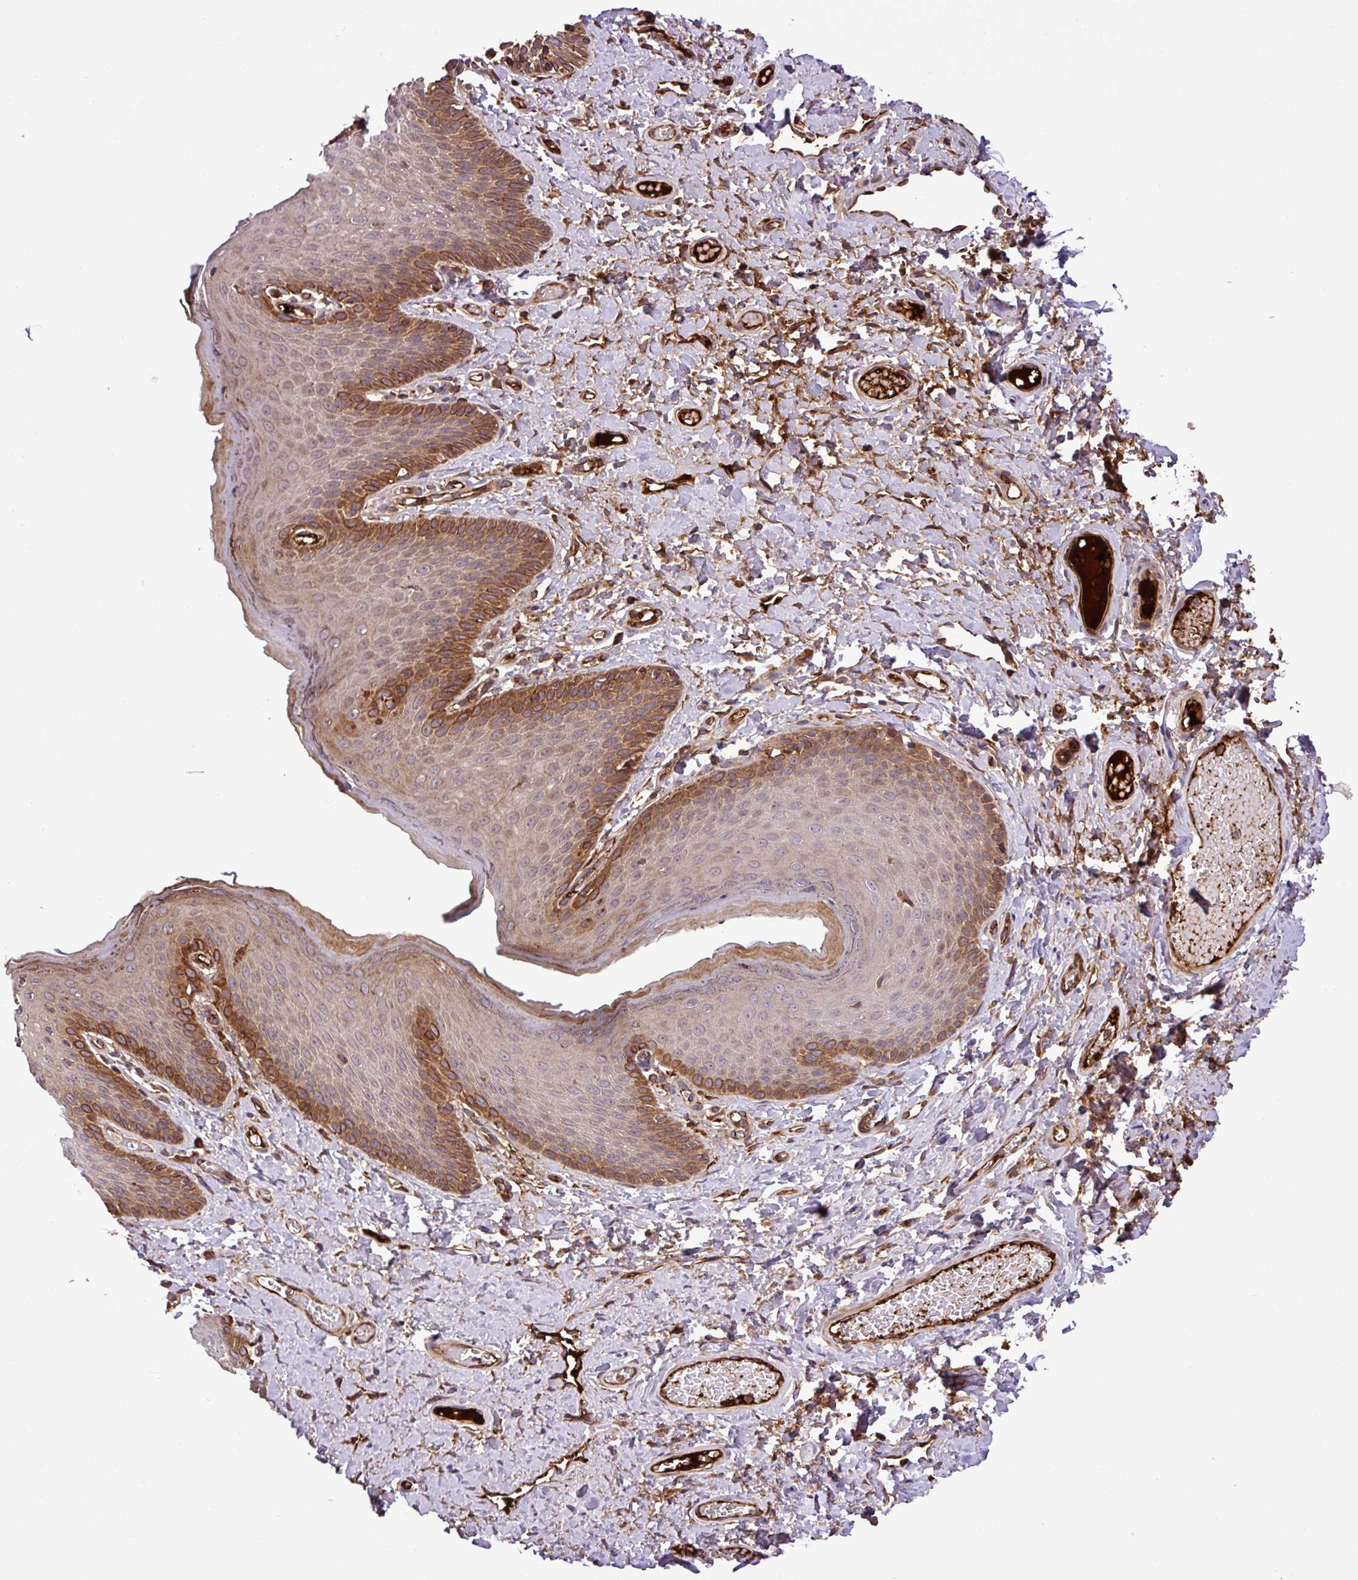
{"staining": {"intensity": "moderate", "quantity": "25%-75%", "location": "cytoplasmic/membranous"}, "tissue": "skin", "cell_type": "Epidermal cells", "image_type": "normal", "snomed": [{"axis": "morphology", "description": "Normal tissue, NOS"}, {"axis": "topography", "description": "Anal"}], "caption": "Skin stained with a brown dye displays moderate cytoplasmic/membranous positive positivity in approximately 25%-75% of epidermal cells.", "gene": "ZNF266", "patient": {"sex": "female", "age": 40}}